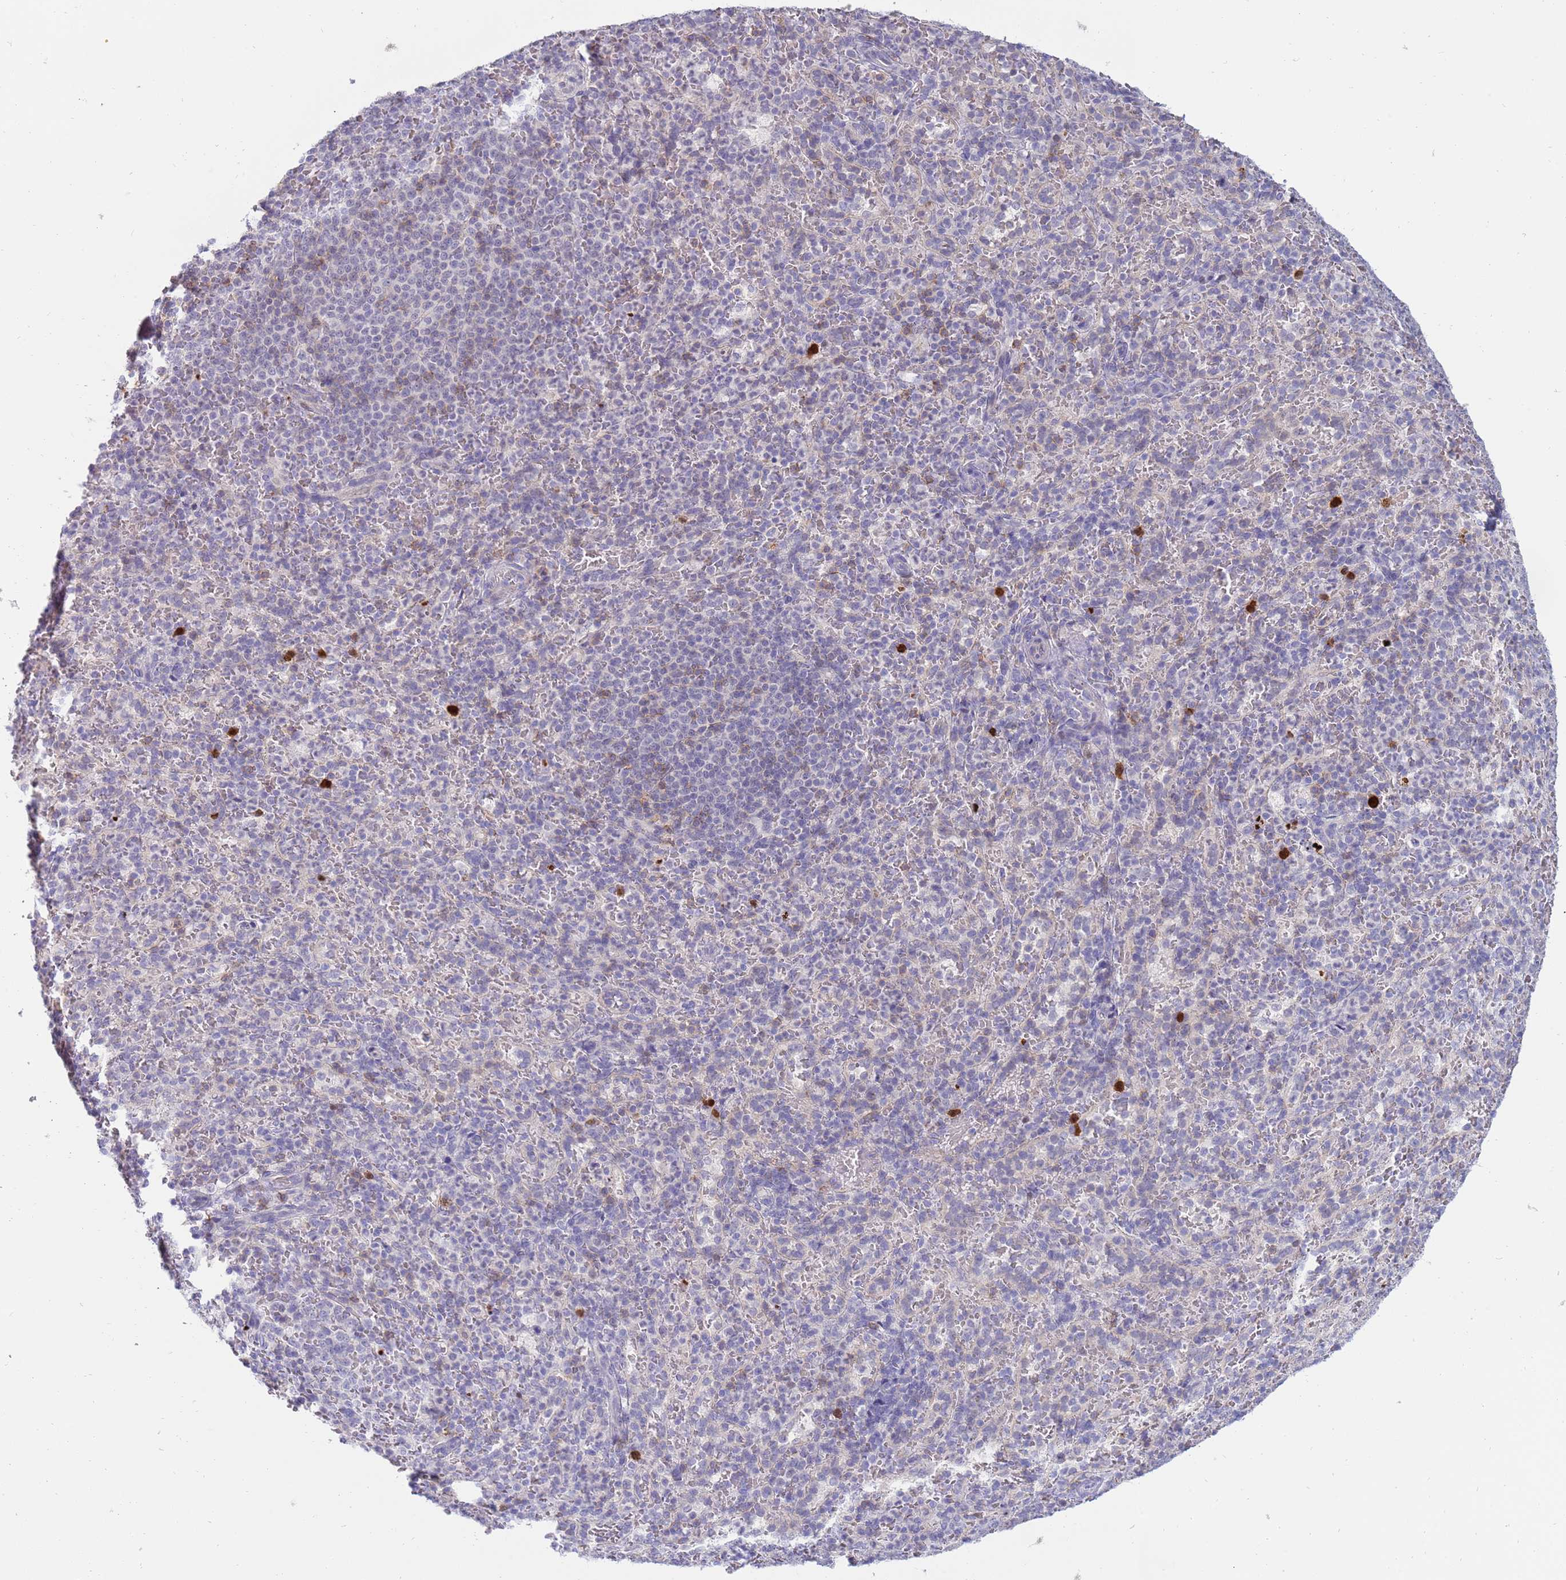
{"staining": {"intensity": "negative", "quantity": "none", "location": "none"}, "tissue": "spleen", "cell_type": "Cells in red pulp", "image_type": "normal", "snomed": [{"axis": "morphology", "description": "Normal tissue, NOS"}, {"axis": "topography", "description": "Spleen"}], "caption": "Spleen was stained to show a protein in brown. There is no significant staining in cells in red pulp. (DAB (3,3'-diaminobenzidine) immunohistochemistry, high magnification).", "gene": "STK25", "patient": {"sex": "female", "age": 21}}